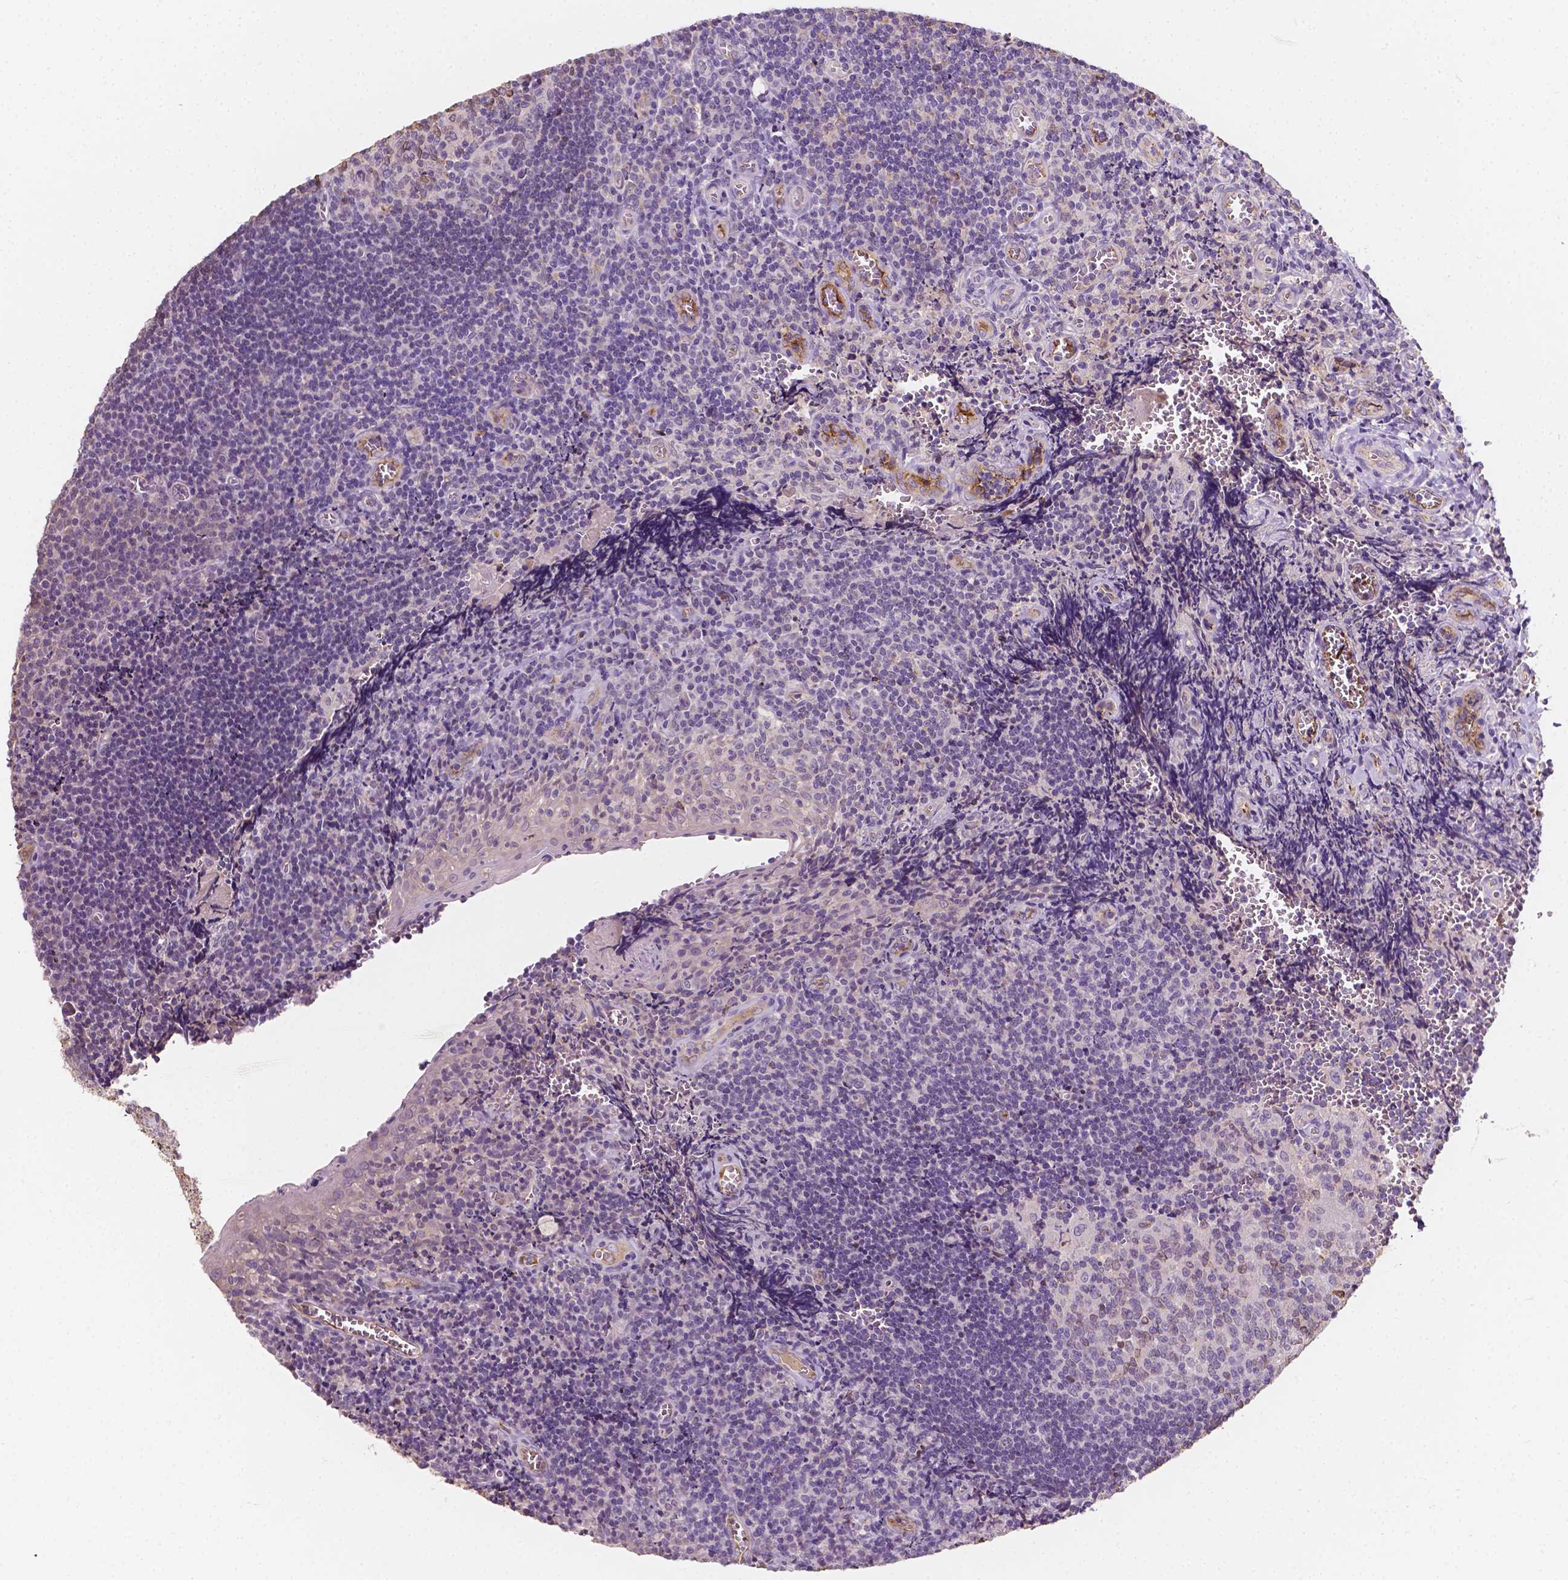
{"staining": {"intensity": "moderate", "quantity": "25%-75%", "location": "cytoplasmic/membranous"}, "tissue": "tonsil", "cell_type": "Germinal center cells", "image_type": "normal", "snomed": [{"axis": "morphology", "description": "Normal tissue, NOS"}, {"axis": "morphology", "description": "Inflammation, NOS"}, {"axis": "topography", "description": "Tonsil"}], "caption": "Protein staining shows moderate cytoplasmic/membranous staining in approximately 25%-75% of germinal center cells in unremarkable tonsil. Nuclei are stained in blue.", "gene": "SLC22A4", "patient": {"sex": "female", "age": 31}}